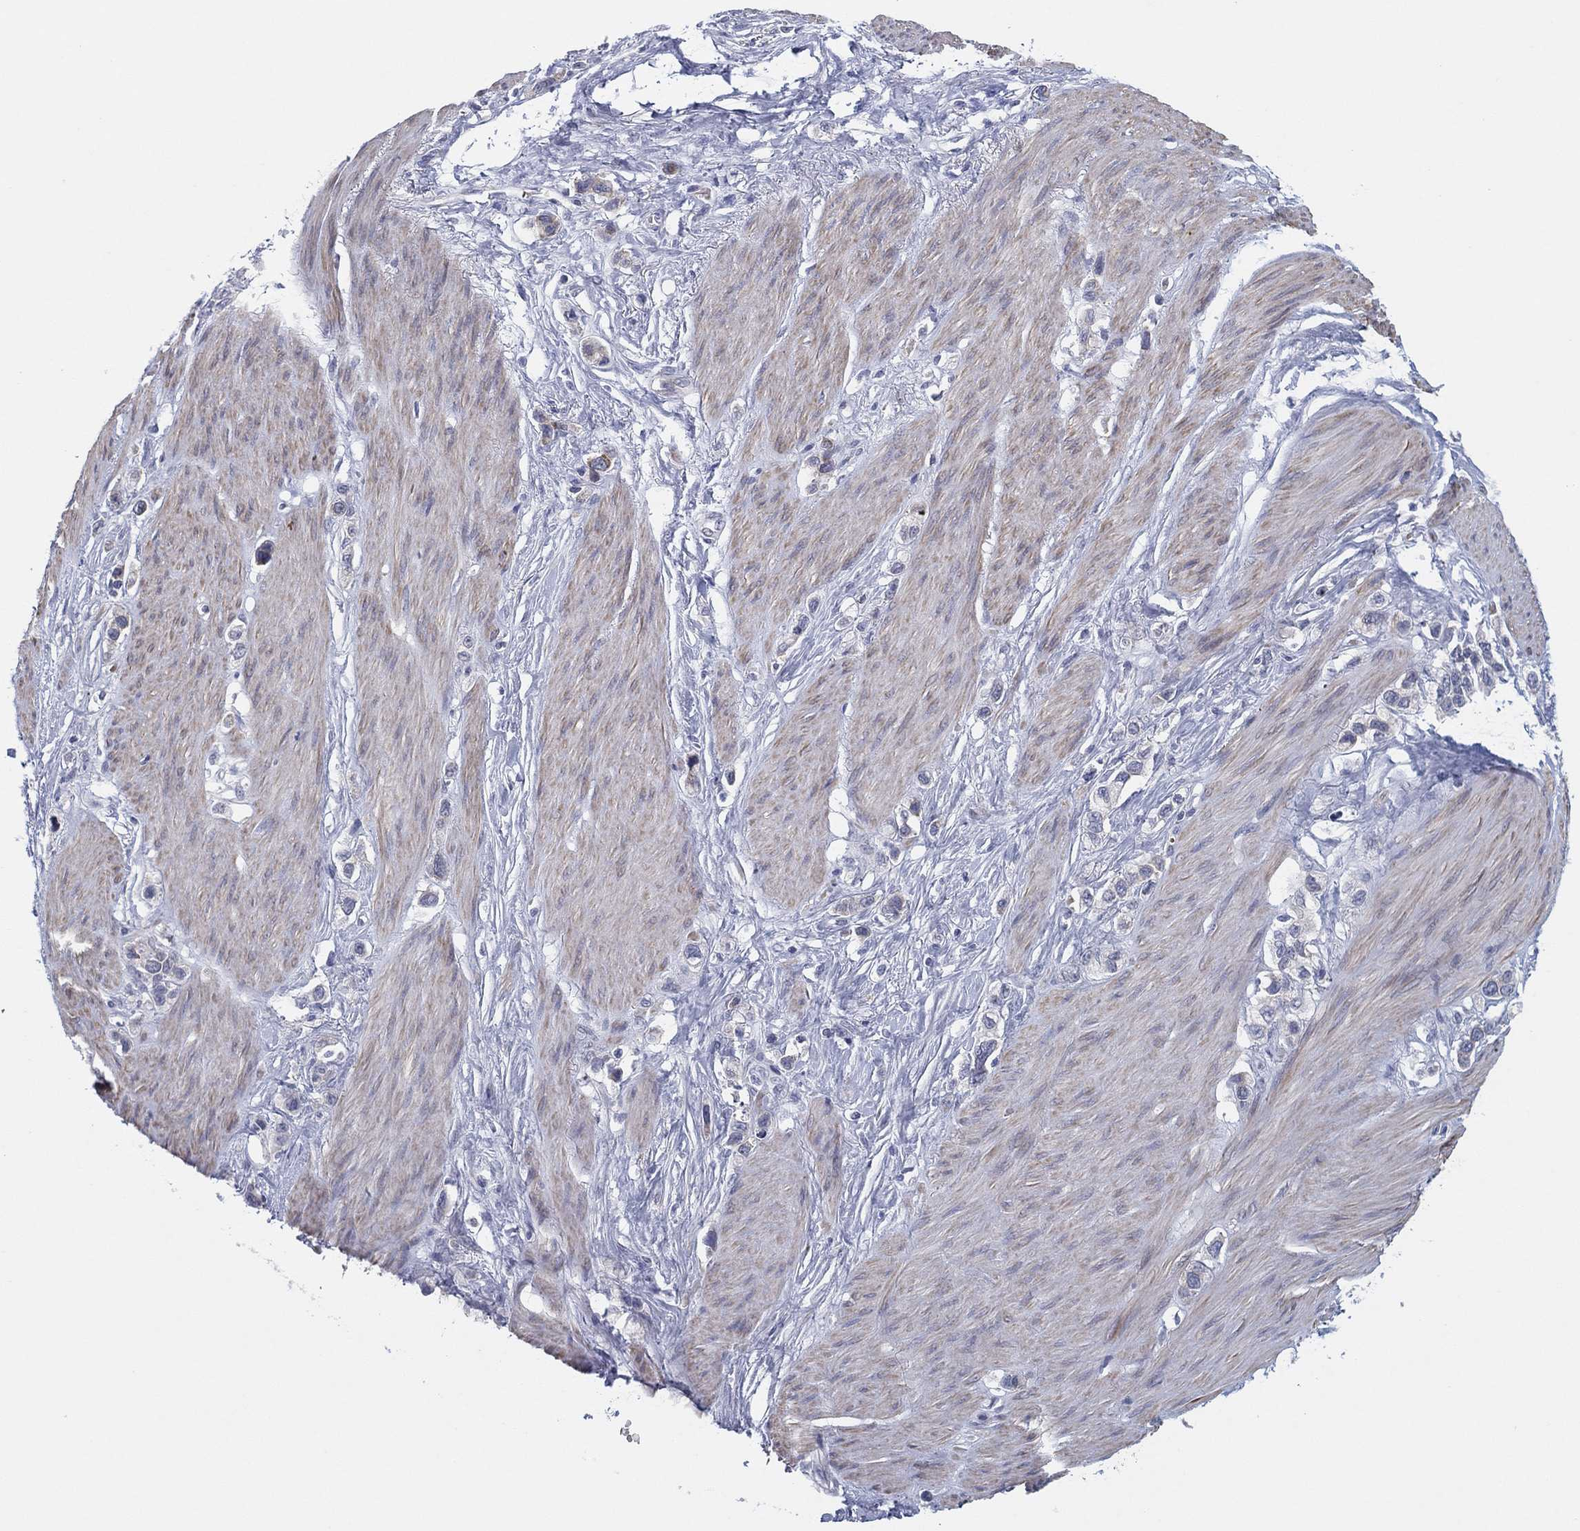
{"staining": {"intensity": "negative", "quantity": "none", "location": "none"}, "tissue": "stomach cancer", "cell_type": "Tumor cells", "image_type": "cancer", "snomed": [{"axis": "morphology", "description": "Normal tissue, NOS"}, {"axis": "morphology", "description": "Adenocarcinoma, NOS"}, {"axis": "morphology", "description": "Adenocarcinoma, High grade"}, {"axis": "topography", "description": "Stomach, upper"}, {"axis": "topography", "description": "Stomach"}], "caption": "This is an immunohistochemistry (IHC) photomicrograph of stomach adenocarcinoma. There is no positivity in tumor cells.", "gene": "HEATR4", "patient": {"sex": "female", "age": 65}}